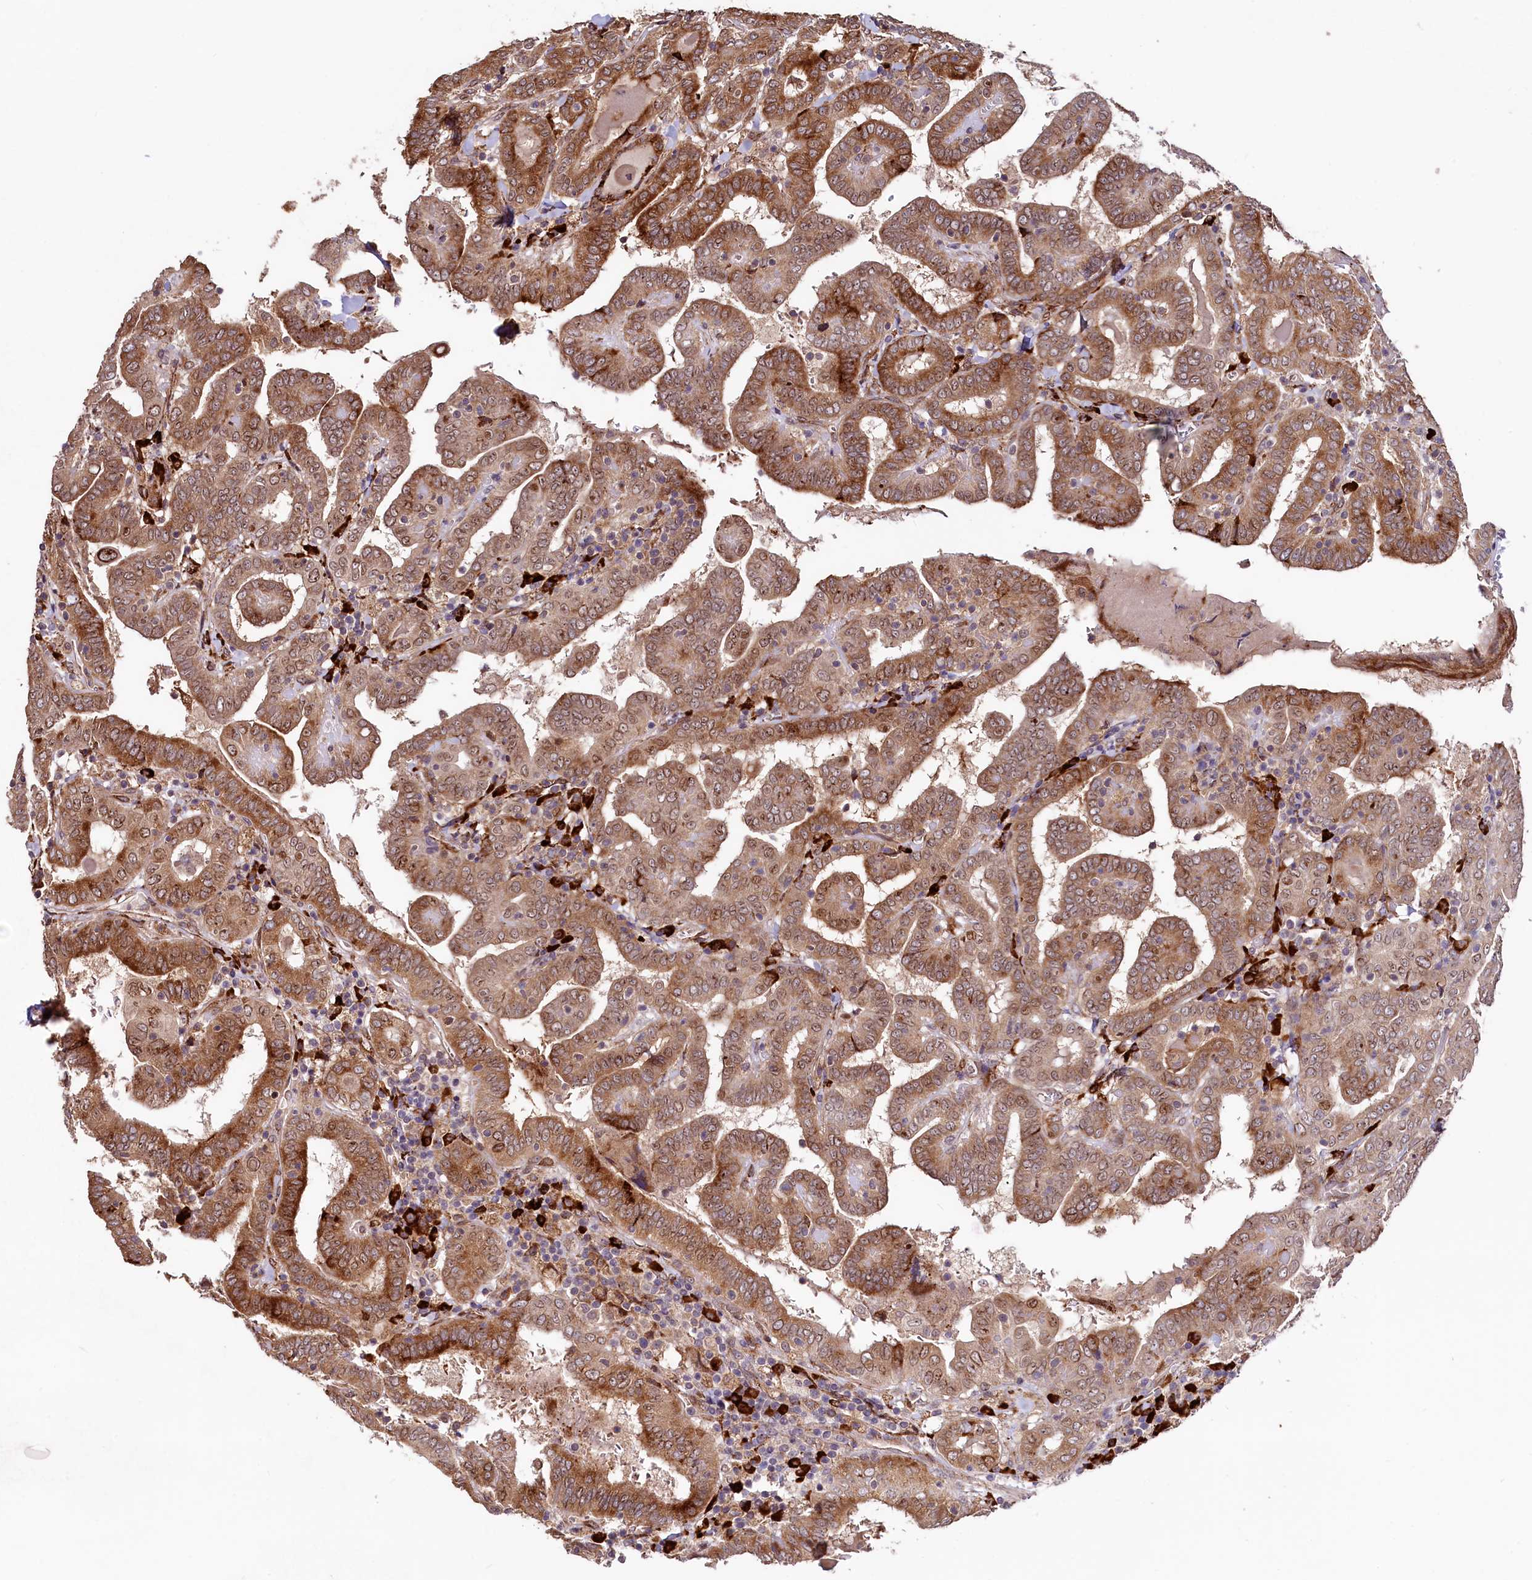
{"staining": {"intensity": "moderate", "quantity": ">75%", "location": "cytoplasmic/membranous,nuclear"}, "tissue": "thyroid cancer", "cell_type": "Tumor cells", "image_type": "cancer", "snomed": [{"axis": "morphology", "description": "Papillary adenocarcinoma, NOS"}, {"axis": "topography", "description": "Thyroid gland"}], "caption": "A high-resolution image shows immunohistochemistry (IHC) staining of papillary adenocarcinoma (thyroid), which exhibits moderate cytoplasmic/membranous and nuclear positivity in approximately >75% of tumor cells. (IHC, brightfield microscopy, high magnification).", "gene": "C5orf15", "patient": {"sex": "female", "age": 72}}